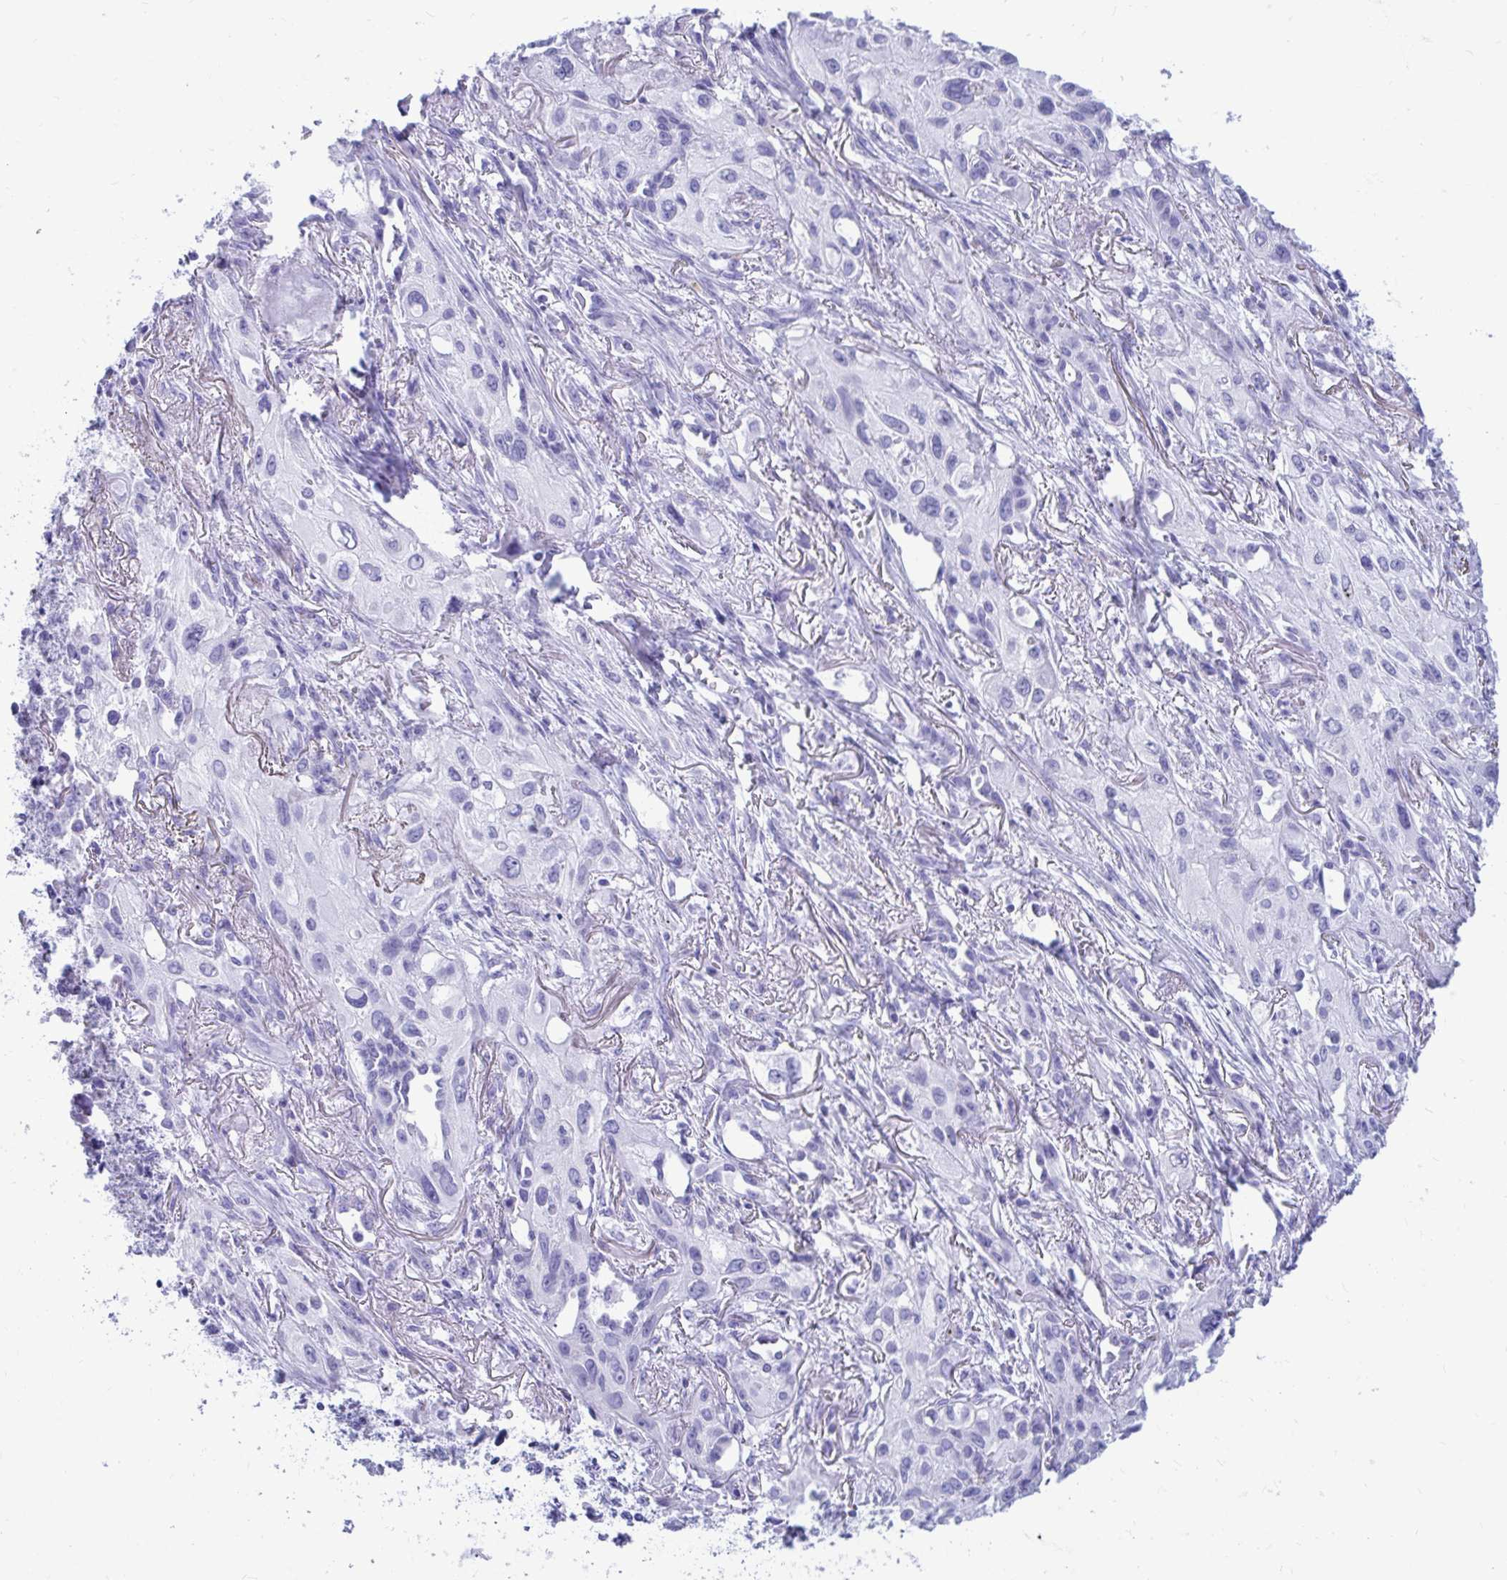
{"staining": {"intensity": "negative", "quantity": "none", "location": "none"}, "tissue": "lung cancer", "cell_type": "Tumor cells", "image_type": "cancer", "snomed": [{"axis": "morphology", "description": "Squamous cell carcinoma, NOS"}, {"axis": "topography", "description": "Lung"}], "caption": "Squamous cell carcinoma (lung) stained for a protein using IHC demonstrates no positivity tumor cells.", "gene": "SHISA8", "patient": {"sex": "male", "age": 71}}